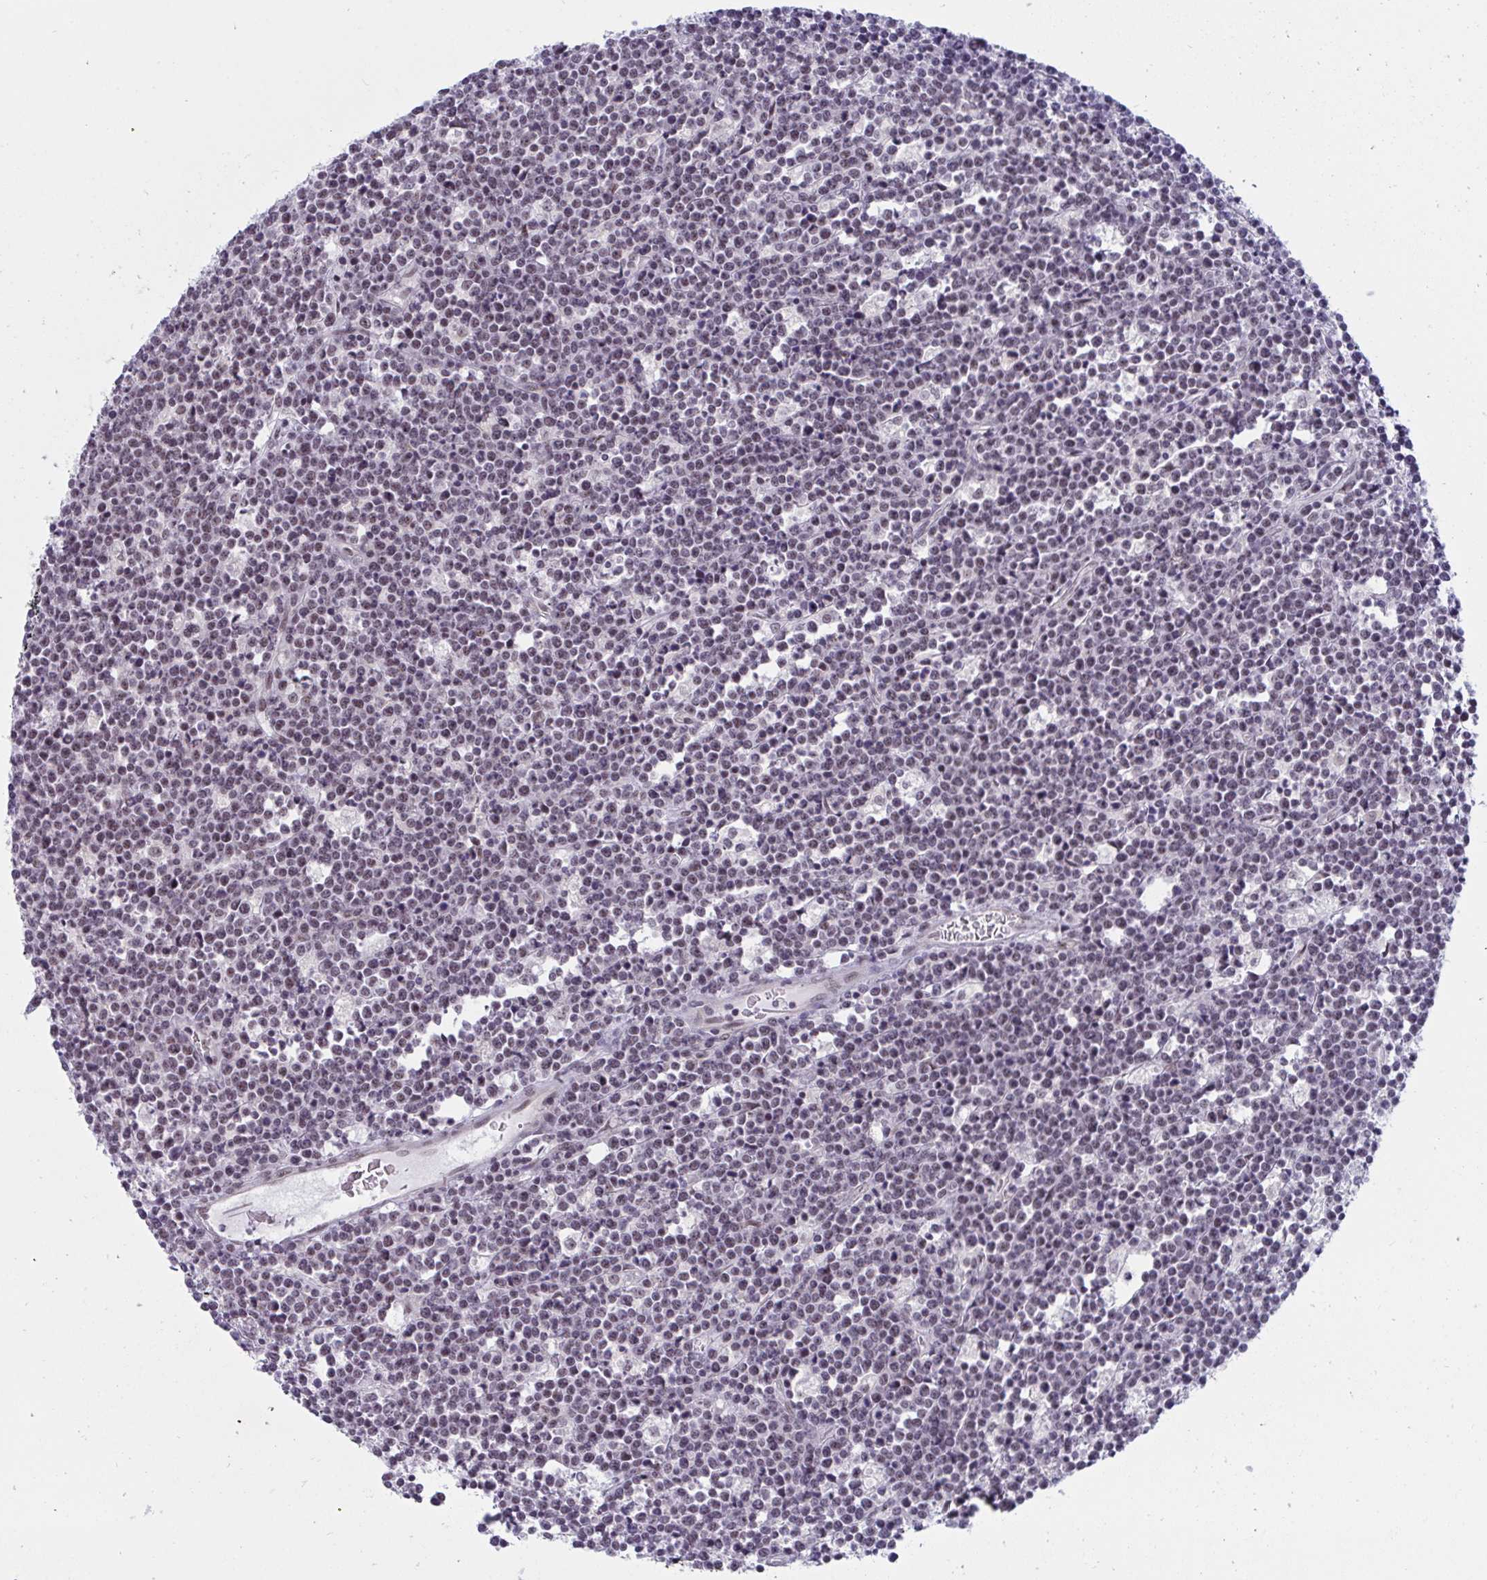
{"staining": {"intensity": "negative", "quantity": "none", "location": "none"}, "tissue": "lymphoma", "cell_type": "Tumor cells", "image_type": "cancer", "snomed": [{"axis": "morphology", "description": "Malignant lymphoma, non-Hodgkin's type, High grade"}, {"axis": "topography", "description": "Ovary"}], "caption": "Photomicrograph shows no significant protein staining in tumor cells of lymphoma.", "gene": "PRR14", "patient": {"sex": "female", "age": 56}}